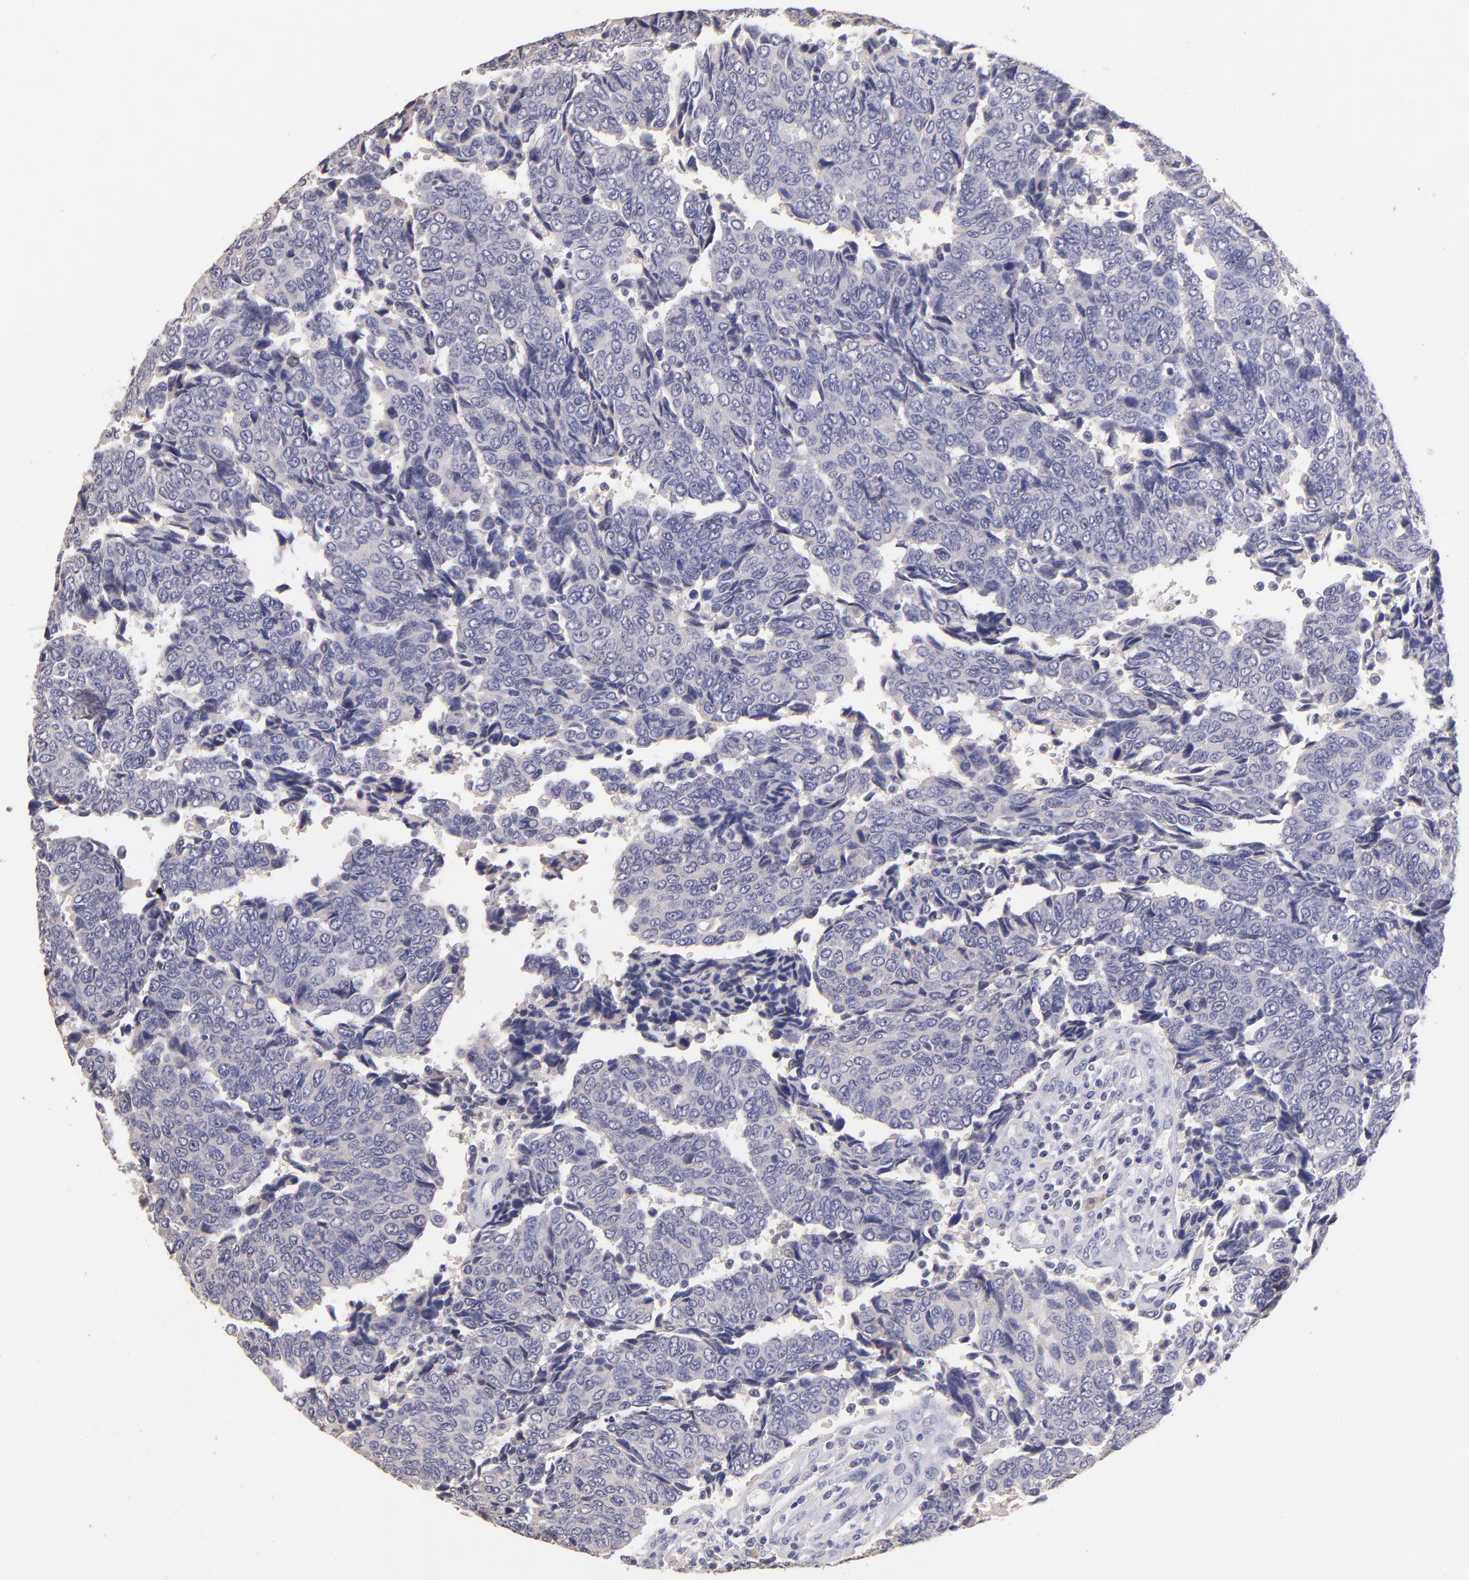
{"staining": {"intensity": "negative", "quantity": "none", "location": "none"}, "tissue": "urothelial cancer", "cell_type": "Tumor cells", "image_type": "cancer", "snomed": [{"axis": "morphology", "description": "Urothelial carcinoma, High grade"}, {"axis": "topography", "description": "Urinary bladder"}], "caption": "Immunohistochemical staining of human high-grade urothelial carcinoma displays no significant positivity in tumor cells. Nuclei are stained in blue.", "gene": "RNASEL", "patient": {"sex": "male", "age": 86}}